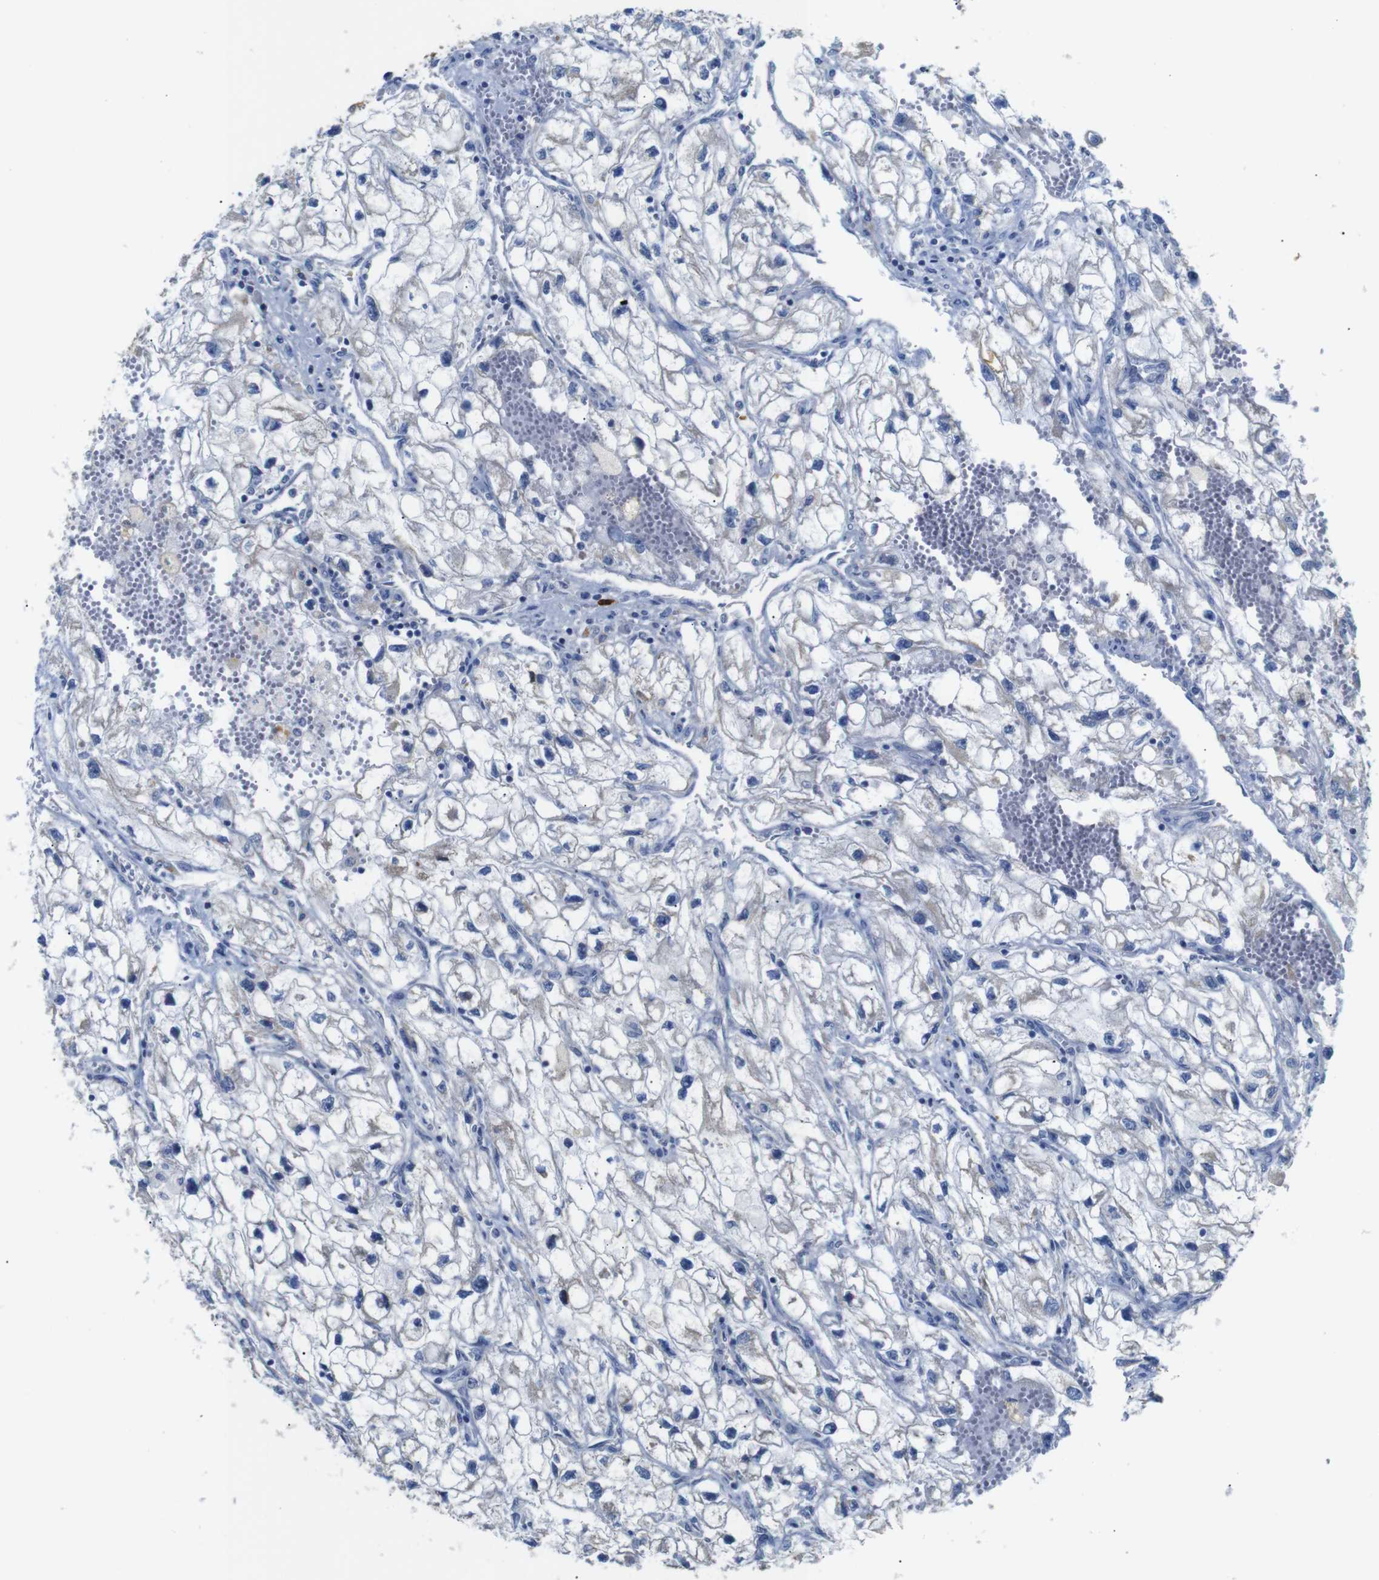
{"staining": {"intensity": "negative", "quantity": "none", "location": "none"}, "tissue": "renal cancer", "cell_type": "Tumor cells", "image_type": "cancer", "snomed": [{"axis": "morphology", "description": "Adenocarcinoma, NOS"}, {"axis": "topography", "description": "Kidney"}], "caption": "A photomicrograph of human renal cancer (adenocarcinoma) is negative for staining in tumor cells.", "gene": "ALOX15", "patient": {"sex": "female", "age": 70}}